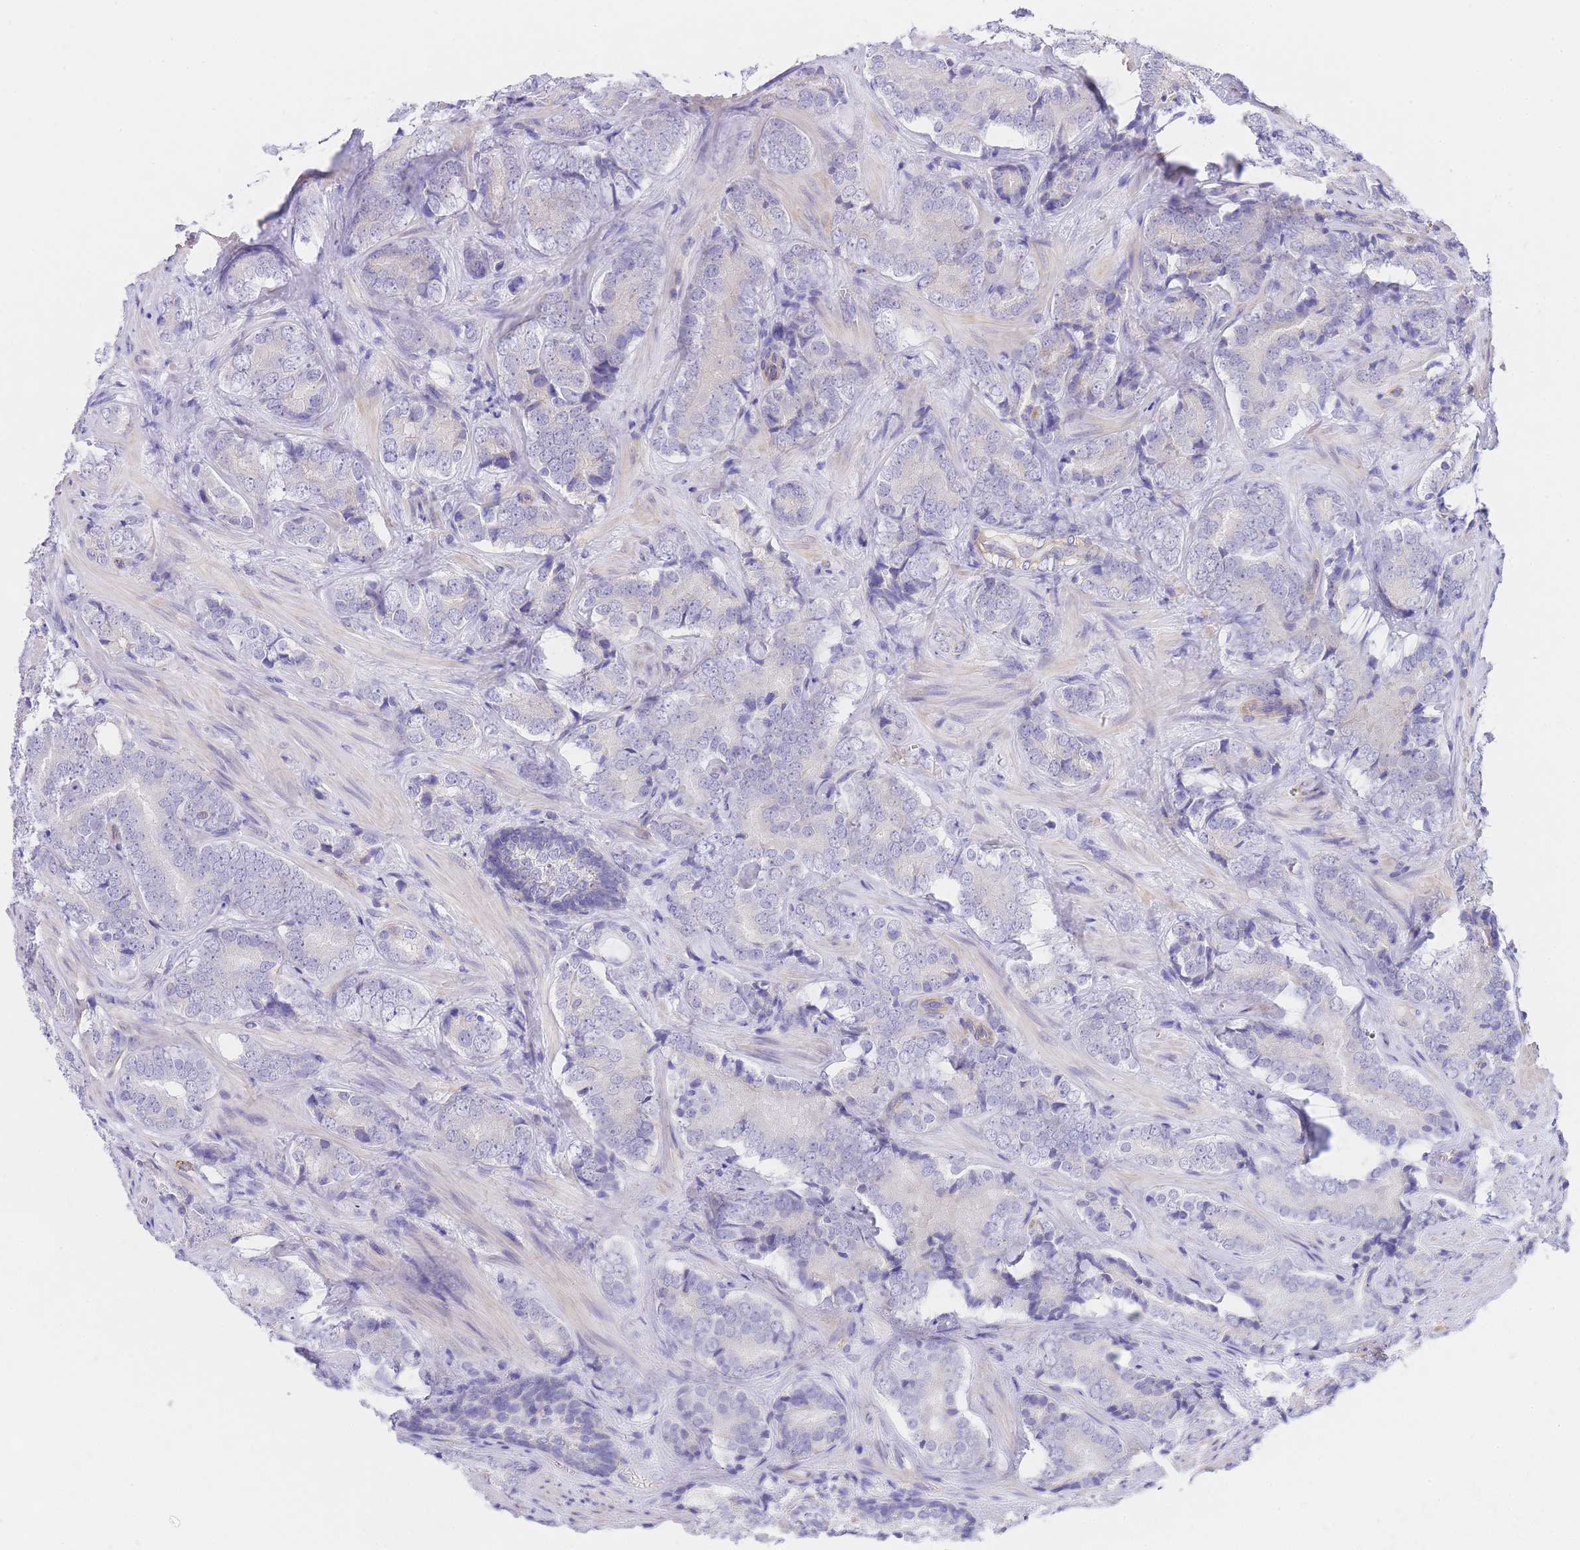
{"staining": {"intensity": "negative", "quantity": "none", "location": "none"}, "tissue": "prostate cancer", "cell_type": "Tumor cells", "image_type": "cancer", "snomed": [{"axis": "morphology", "description": "Adenocarcinoma, Low grade"}, {"axis": "topography", "description": "Prostate"}], "caption": "Tumor cells show no significant staining in prostate adenocarcinoma (low-grade).", "gene": "SRSF12", "patient": {"sex": "male", "age": 58}}